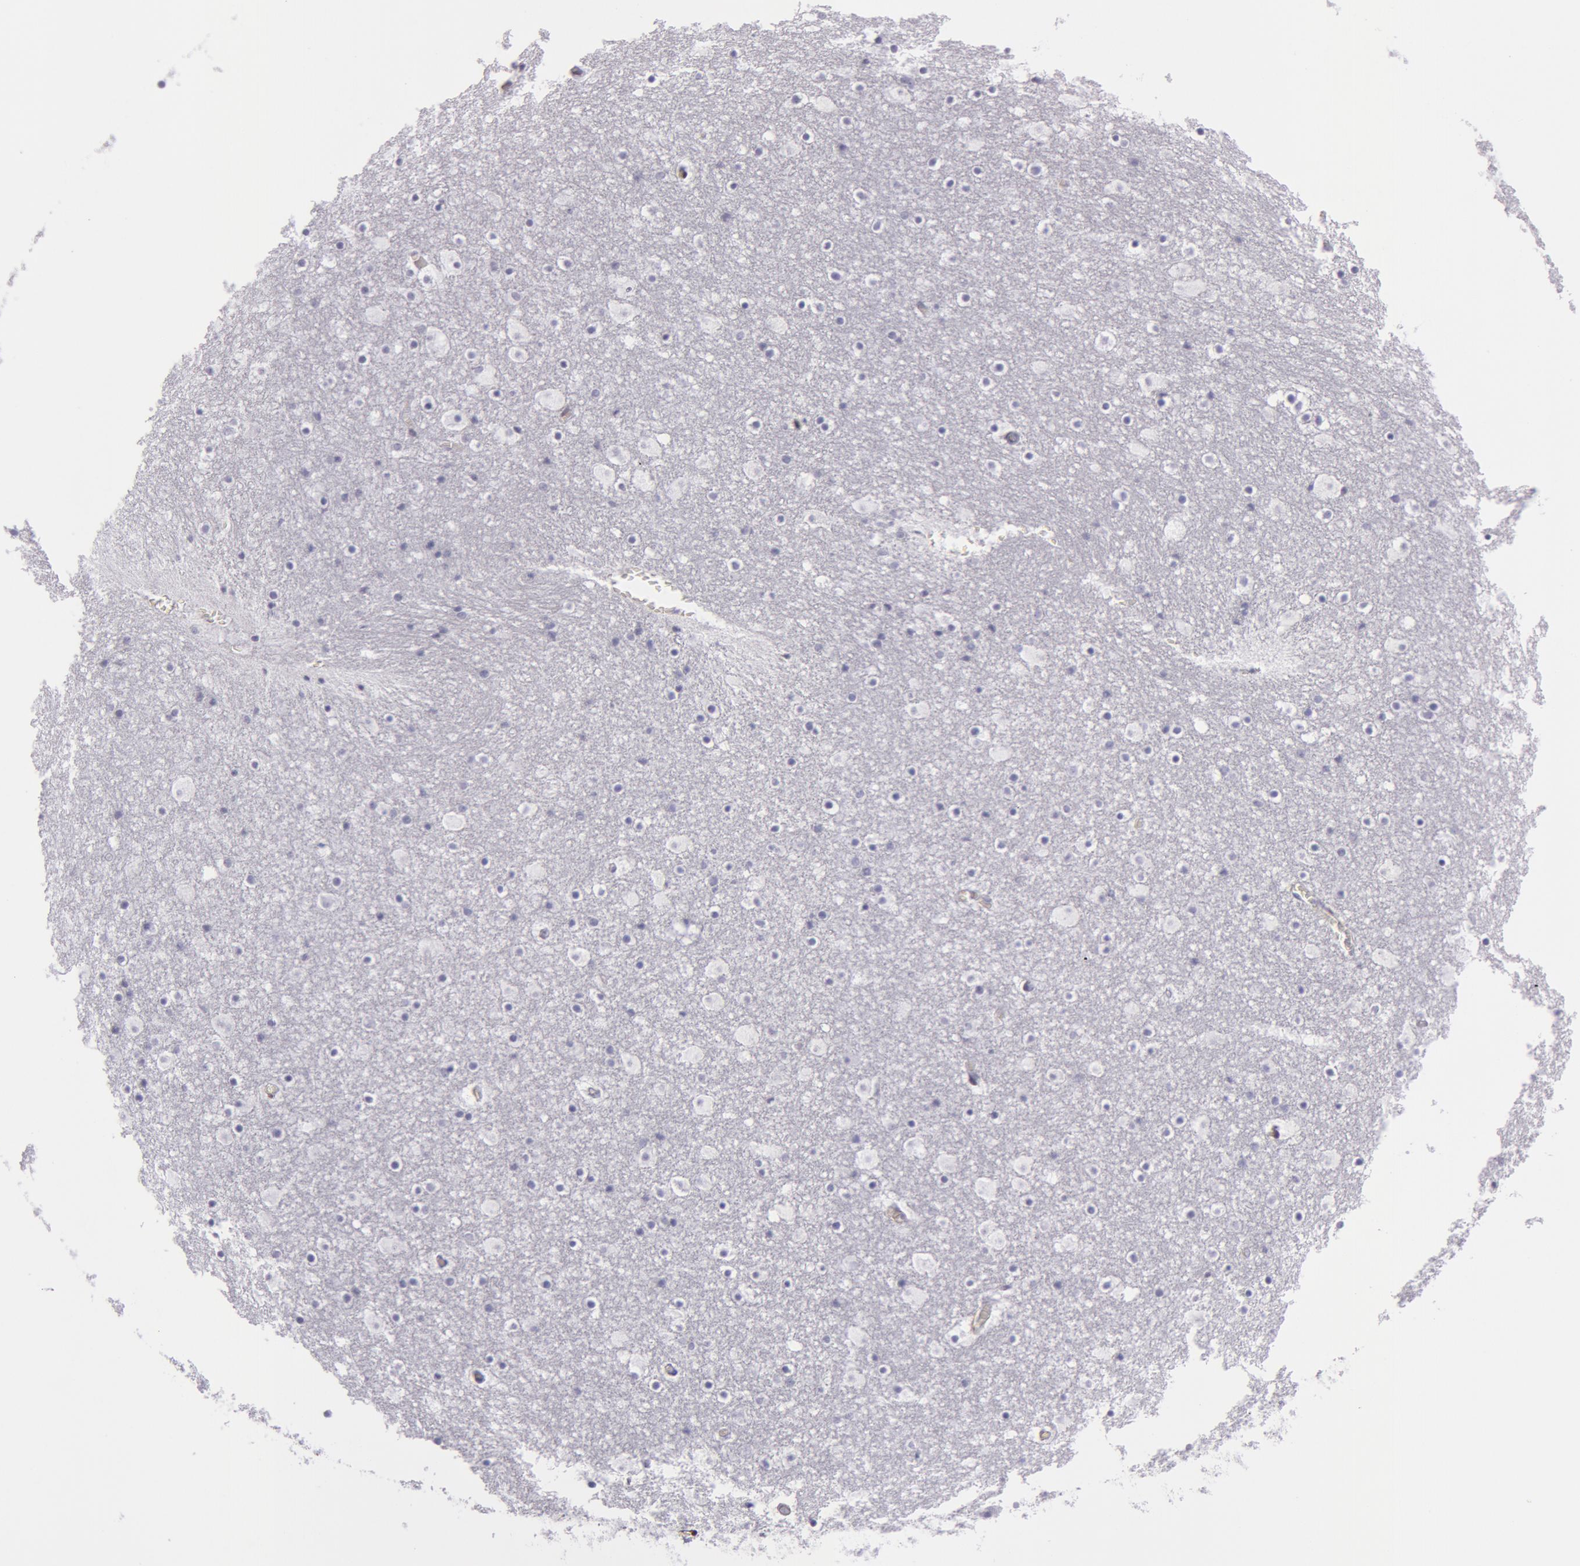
{"staining": {"intensity": "negative", "quantity": "none", "location": "none"}, "tissue": "caudate", "cell_type": "Glial cells", "image_type": "normal", "snomed": [{"axis": "morphology", "description": "Normal tissue, NOS"}, {"axis": "topography", "description": "Lateral ventricle wall"}], "caption": "This is a image of immunohistochemistry (IHC) staining of unremarkable caudate, which shows no staining in glial cells.", "gene": "TAGLN", "patient": {"sex": "male", "age": 45}}